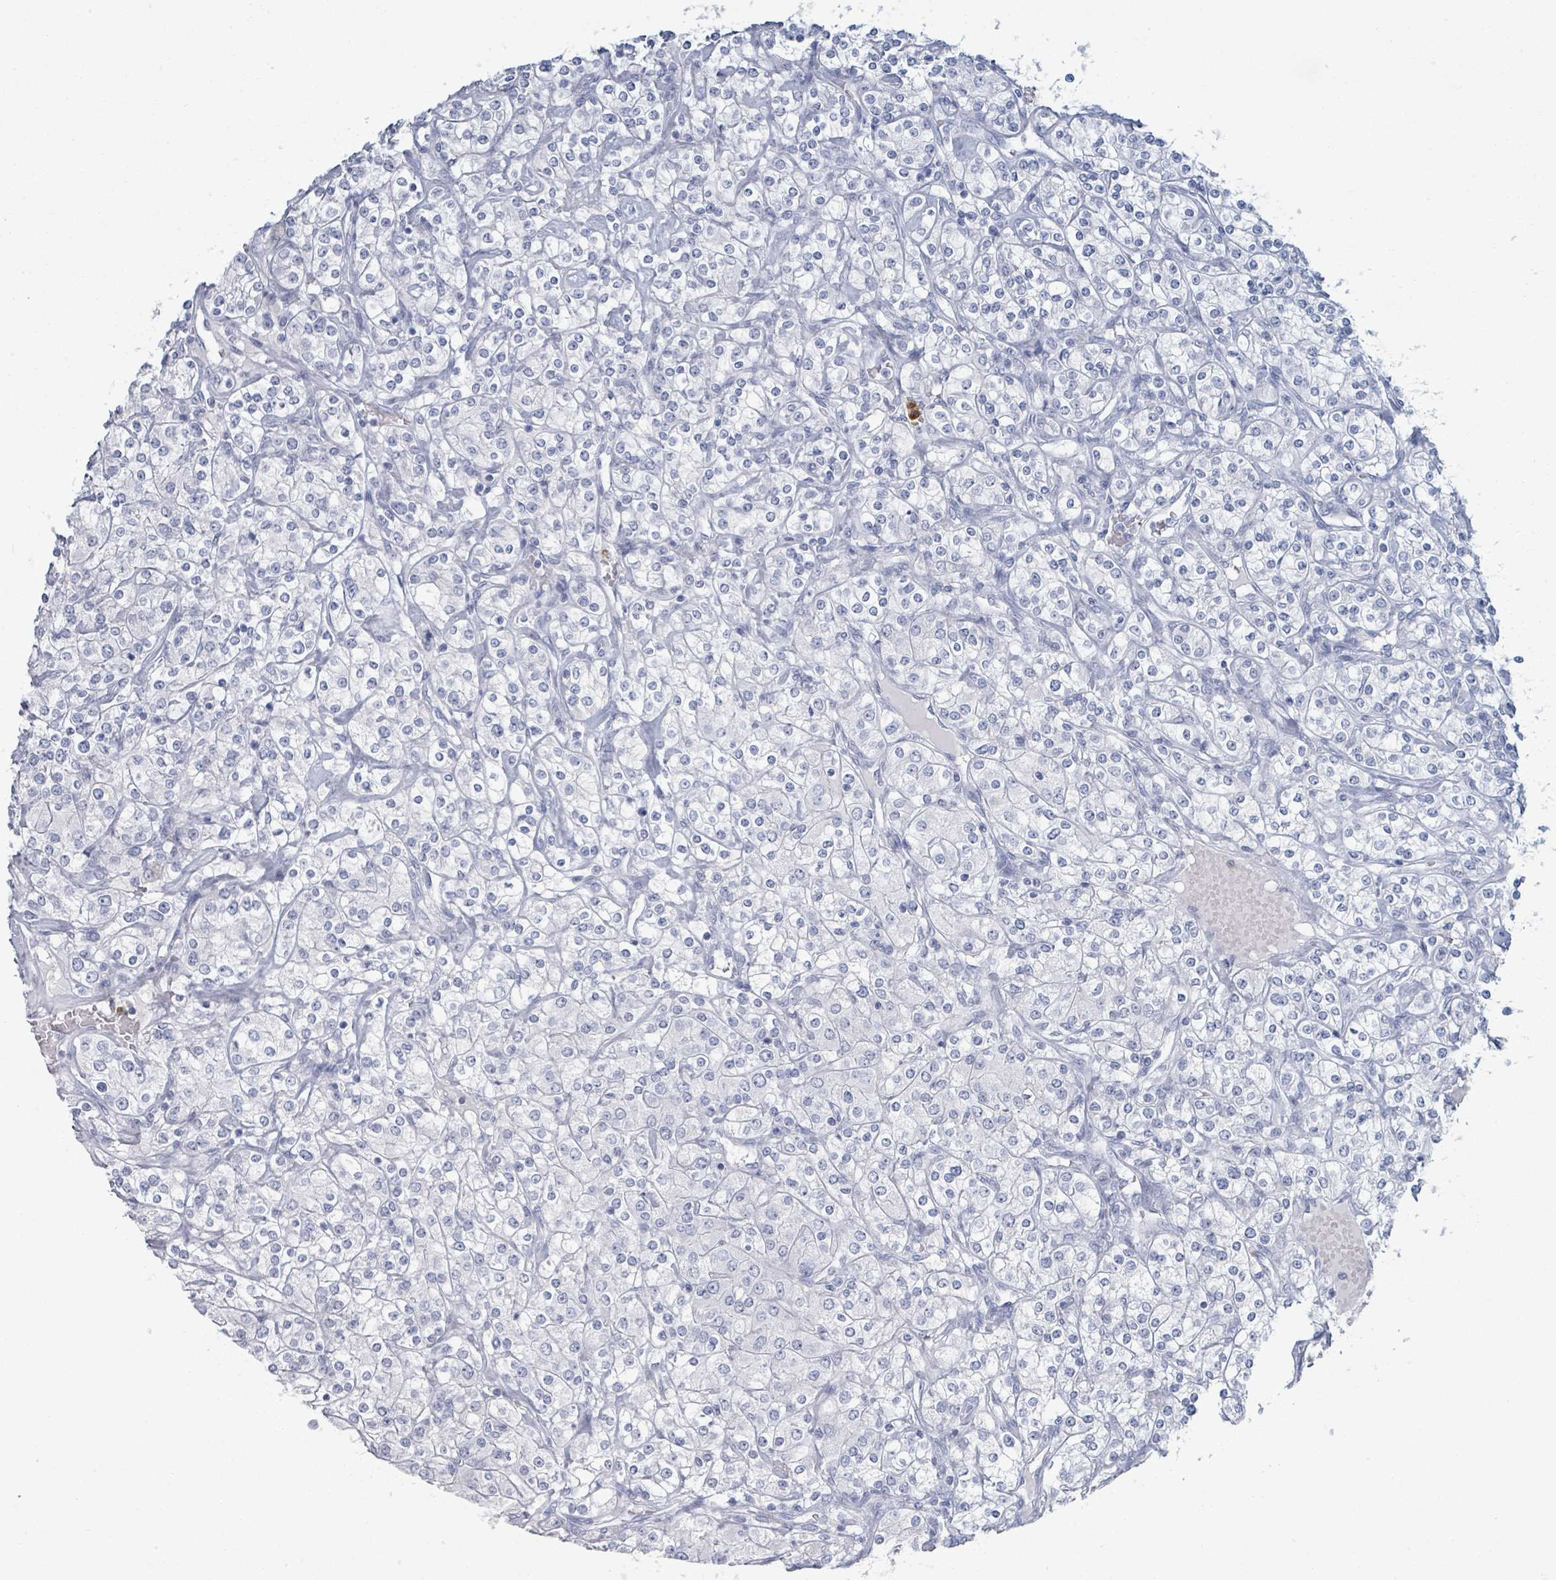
{"staining": {"intensity": "negative", "quantity": "none", "location": "none"}, "tissue": "renal cancer", "cell_type": "Tumor cells", "image_type": "cancer", "snomed": [{"axis": "morphology", "description": "Adenocarcinoma, NOS"}, {"axis": "topography", "description": "Kidney"}], "caption": "An immunohistochemistry (IHC) photomicrograph of renal cancer is shown. There is no staining in tumor cells of renal cancer. The staining is performed using DAB brown chromogen with nuclei counter-stained in using hematoxylin.", "gene": "DEFA4", "patient": {"sex": "male", "age": 77}}